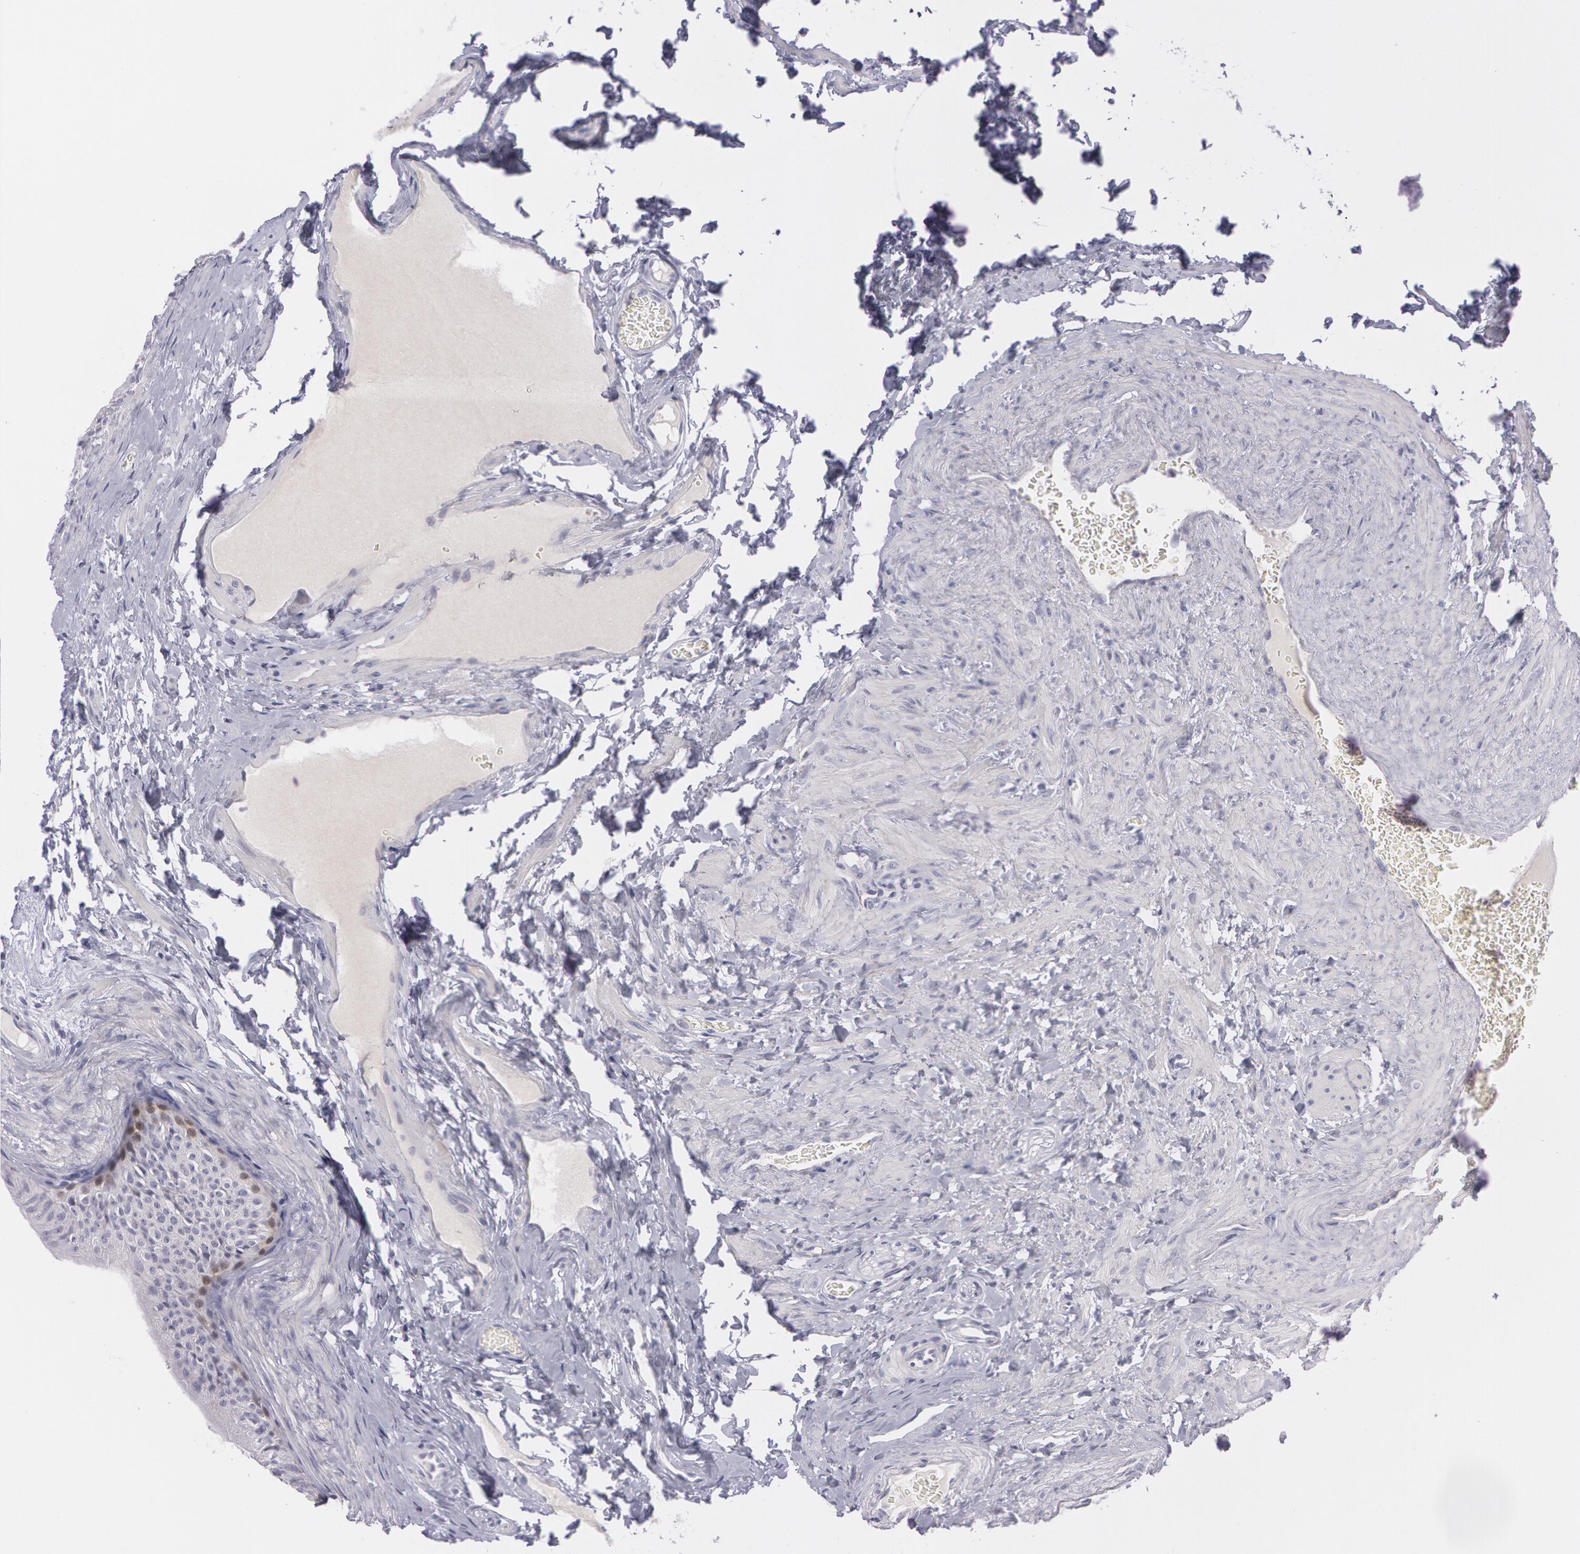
{"staining": {"intensity": "negative", "quantity": "none", "location": "none"}, "tissue": "epididymis", "cell_type": "Glandular cells", "image_type": "normal", "snomed": [{"axis": "morphology", "description": "Normal tissue, NOS"}, {"axis": "topography", "description": "Testis"}, {"axis": "topography", "description": "Epididymis"}], "caption": "Glandular cells are negative for brown protein staining in unremarkable epididymis.", "gene": "IL1RN", "patient": {"sex": "male", "age": 36}}